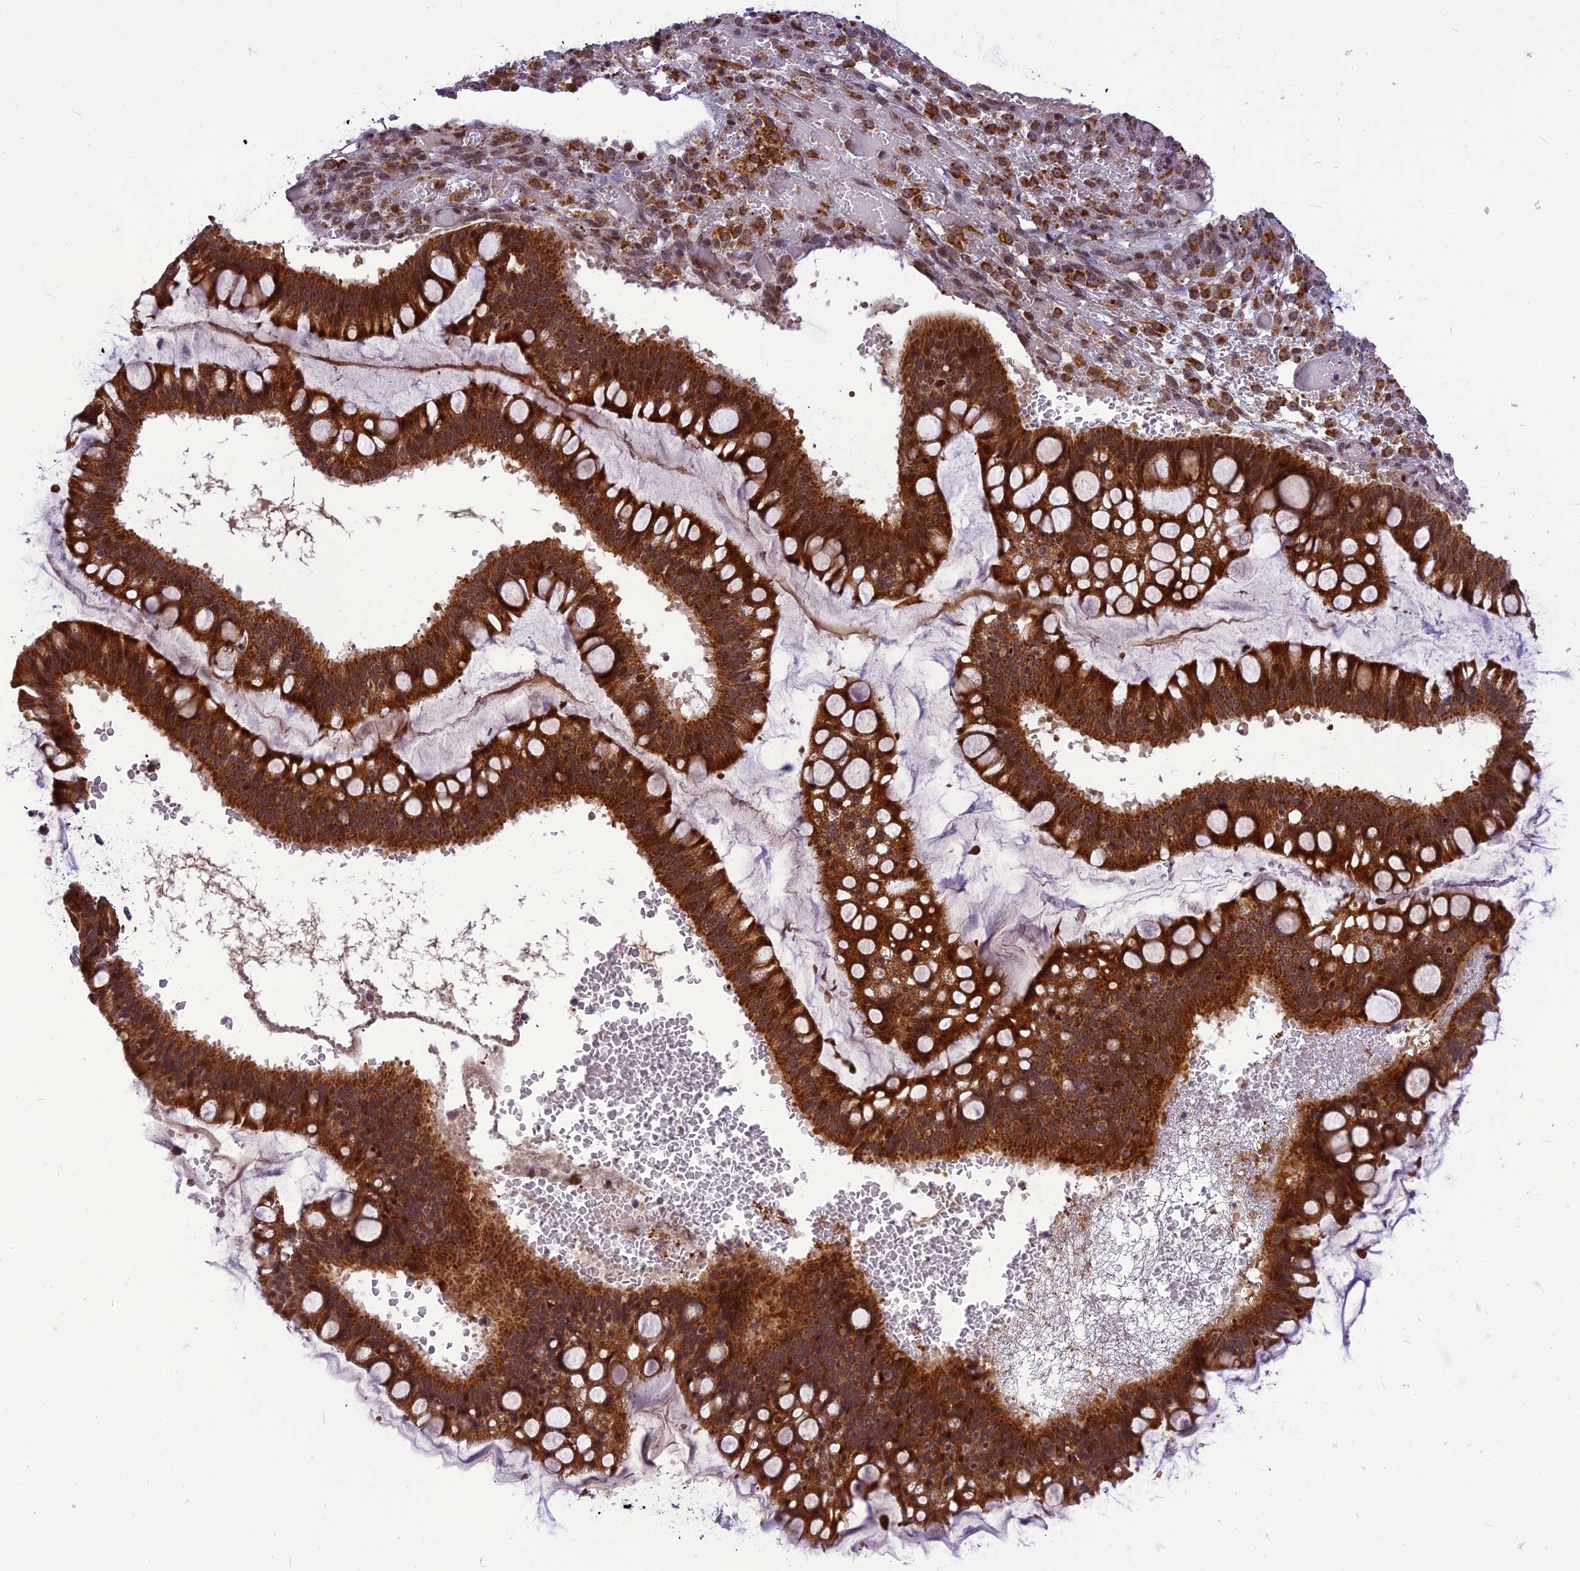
{"staining": {"intensity": "strong", "quantity": ">75%", "location": "cytoplasmic/membranous"}, "tissue": "ovarian cancer", "cell_type": "Tumor cells", "image_type": "cancer", "snomed": [{"axis": "morphology", "description": "Cystadenocarcinoma, mucinous, NOS"}, {"axis": "topography", "description": "Ovary"}], "caption": "IHC photomicrograph of neoplastic tissue: ovarian cancer (mucinous cystadenocarcinoma) stained using immunohistochemistry (IHC) exhibits high levels of strong protein expression localized specifically in the cytoplasmic/membranous of tumor cells, appearing as a cytoplasmic/membranous brown color.", "gene": "CMC1", "patient": {"sex": "female", "age": 73}}